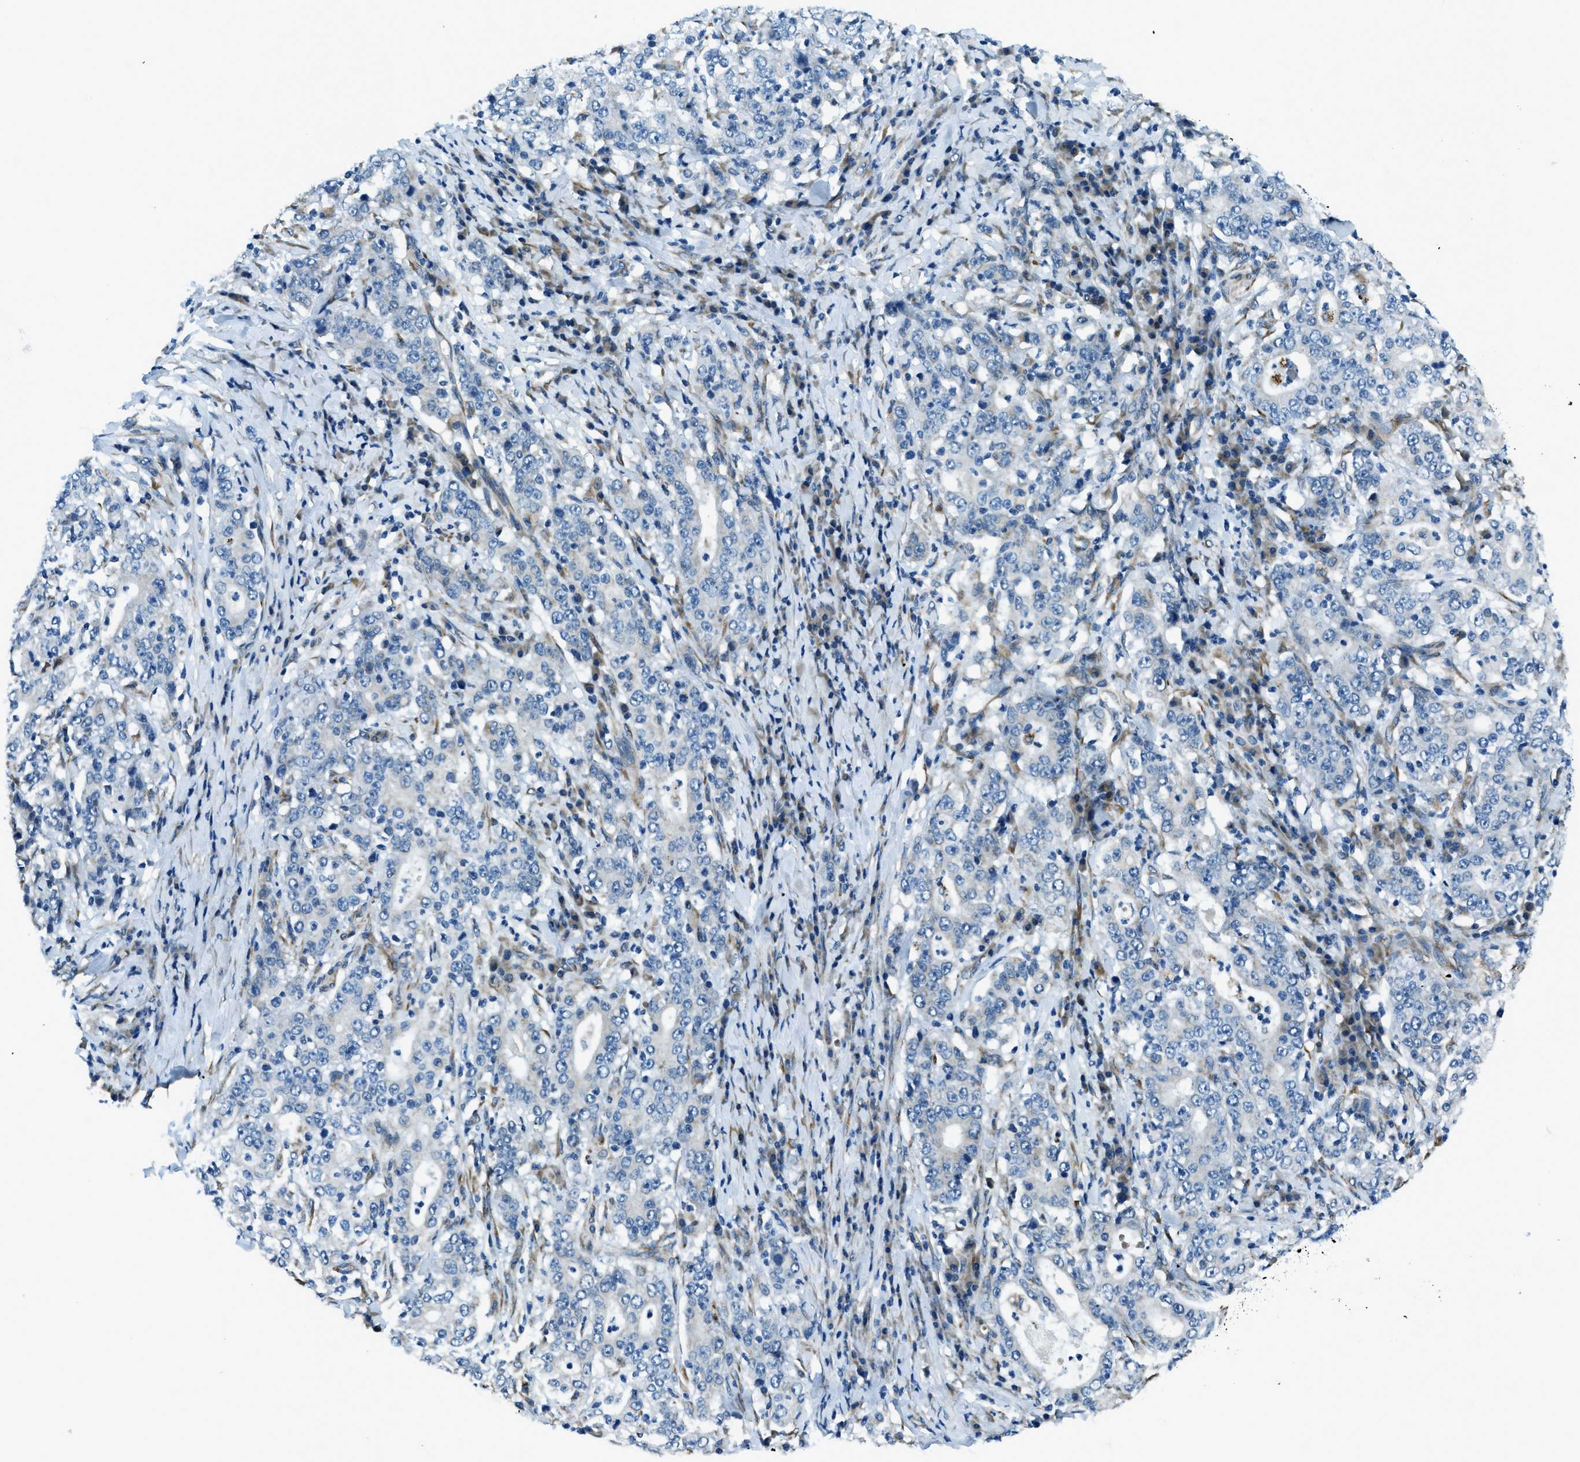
{"staining": {"intensity": "negative", "quantity": "none", "location": "none"}, "tissue": "stomach cancer", "cell_type": "Tumor cells", "image_type": "cancer", "snomed": [{"axis": "morphology", "description": "Normal tissue, NOS"}, {"axis": "morphology", "description": "Adenocarcinoma, NOS"}, {"axis": "topography", "description": "Stomach, upper"}, {"axis": "topography", "description": "Stomach"}], "caption": "This is a histopathology image of IHC staining of stomach adenocarcinoma, which shows no staining in tumor cells.", "gene": "GINM1", "patient": {"sex": "male", "age": 59}}